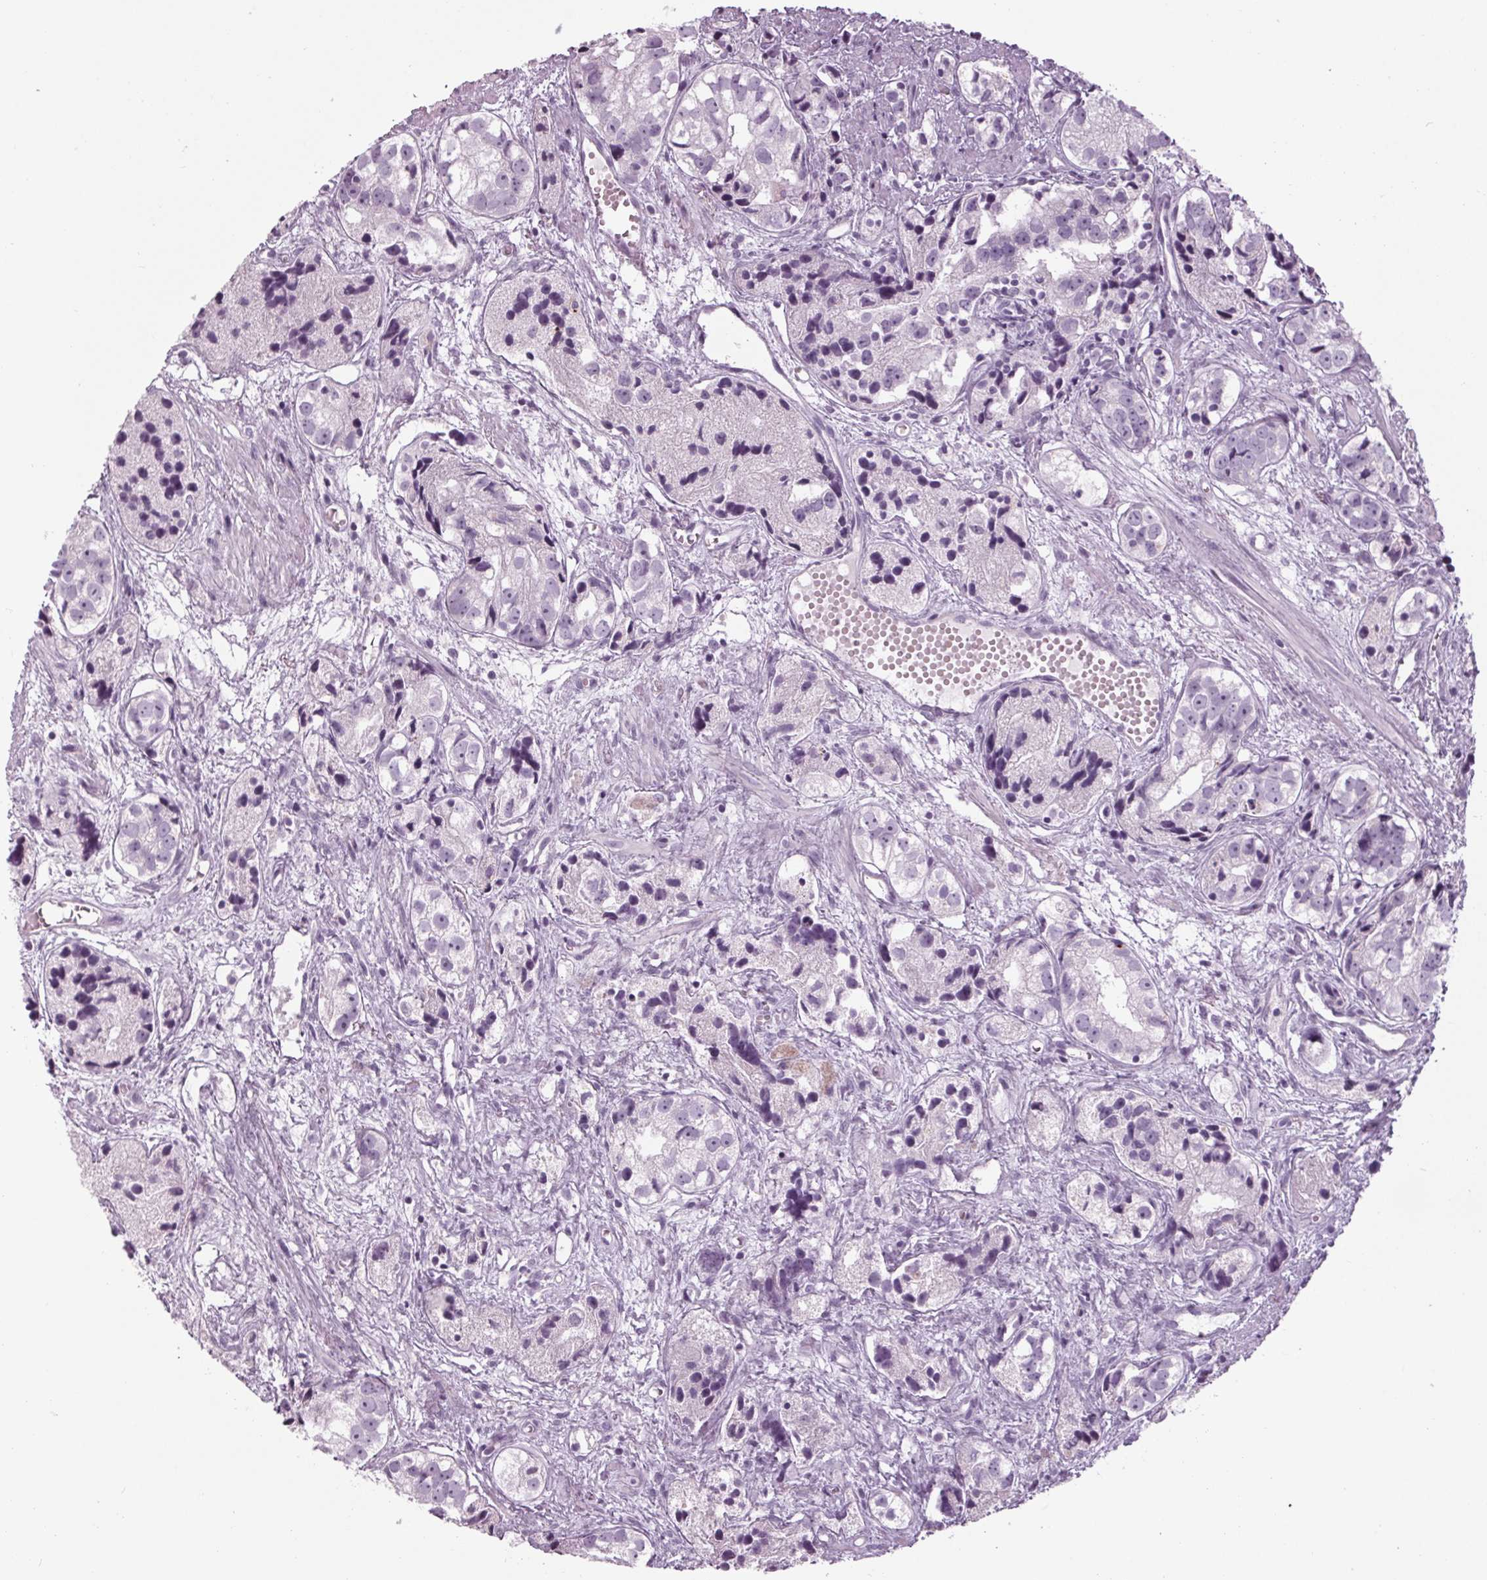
{"staining": {"intensity": "negative", "quantity": "none", "location": "none"}, "tissue": "prostate cancer", "cell_type": "Tumor cells", "image_type": "cancer", "snomed": [{"axis": "morphology", "description": "Adenocarcinoma, High grade"}, {"axis": "topography", "description": "Prostate"}], "caption": "High magnification brightfield microscopy of prostate cancer (adenocarcinoma (high-grade)) stained with DAB (3,3'-diaminobenzidine) (brown) and counterstained with hematoxylin (blue): tumor cells show no significant staining.", "gene": "CYP3A43", "patient": {"sex": "male", "age": 68}}